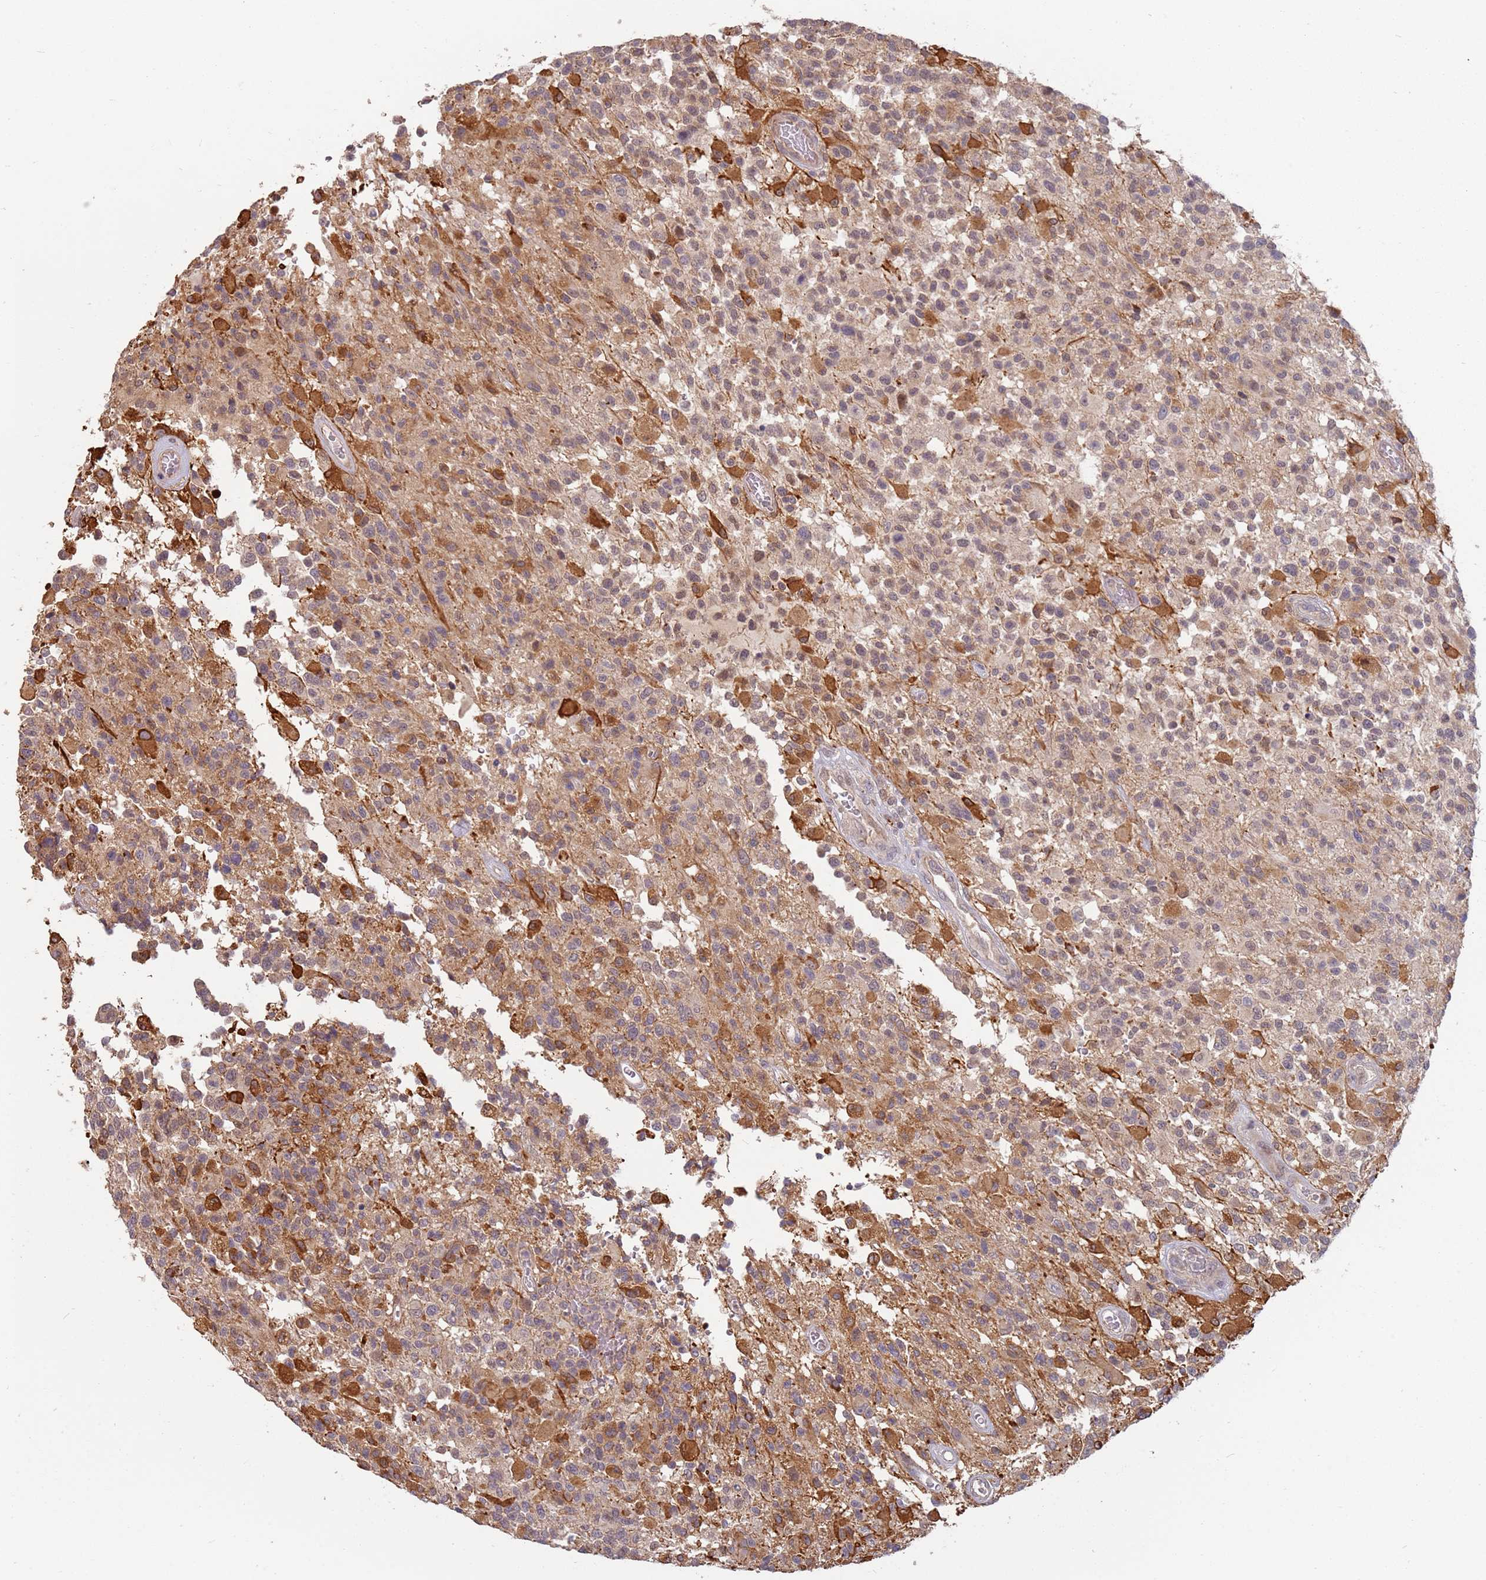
{"staining": {"intensity": "moderate", "quantity": "<25%", "location": "cytoplasmic/membranous"}, "tissue": "glioma", "cell_type": "Tumor cells", "image_type": "cancer", "snomed": [{"axis": "morphology", "description": "Glioma, malignant, High grade"}, {"axis": "morphology", "description": "Glioblastoma, NOS"}, {"axis": "topography", "description": "Brain"}], "caption": "Immunohistochemistry (IHC) (DAB (3,3'-diaminobenzidine)) staining of human glioma displays moderate cytoplasmic/membranous protein staining in approximately <25% of tumor cells.", "gene": "MPEG1", "patient": {"sex": "male", "age": 60}}